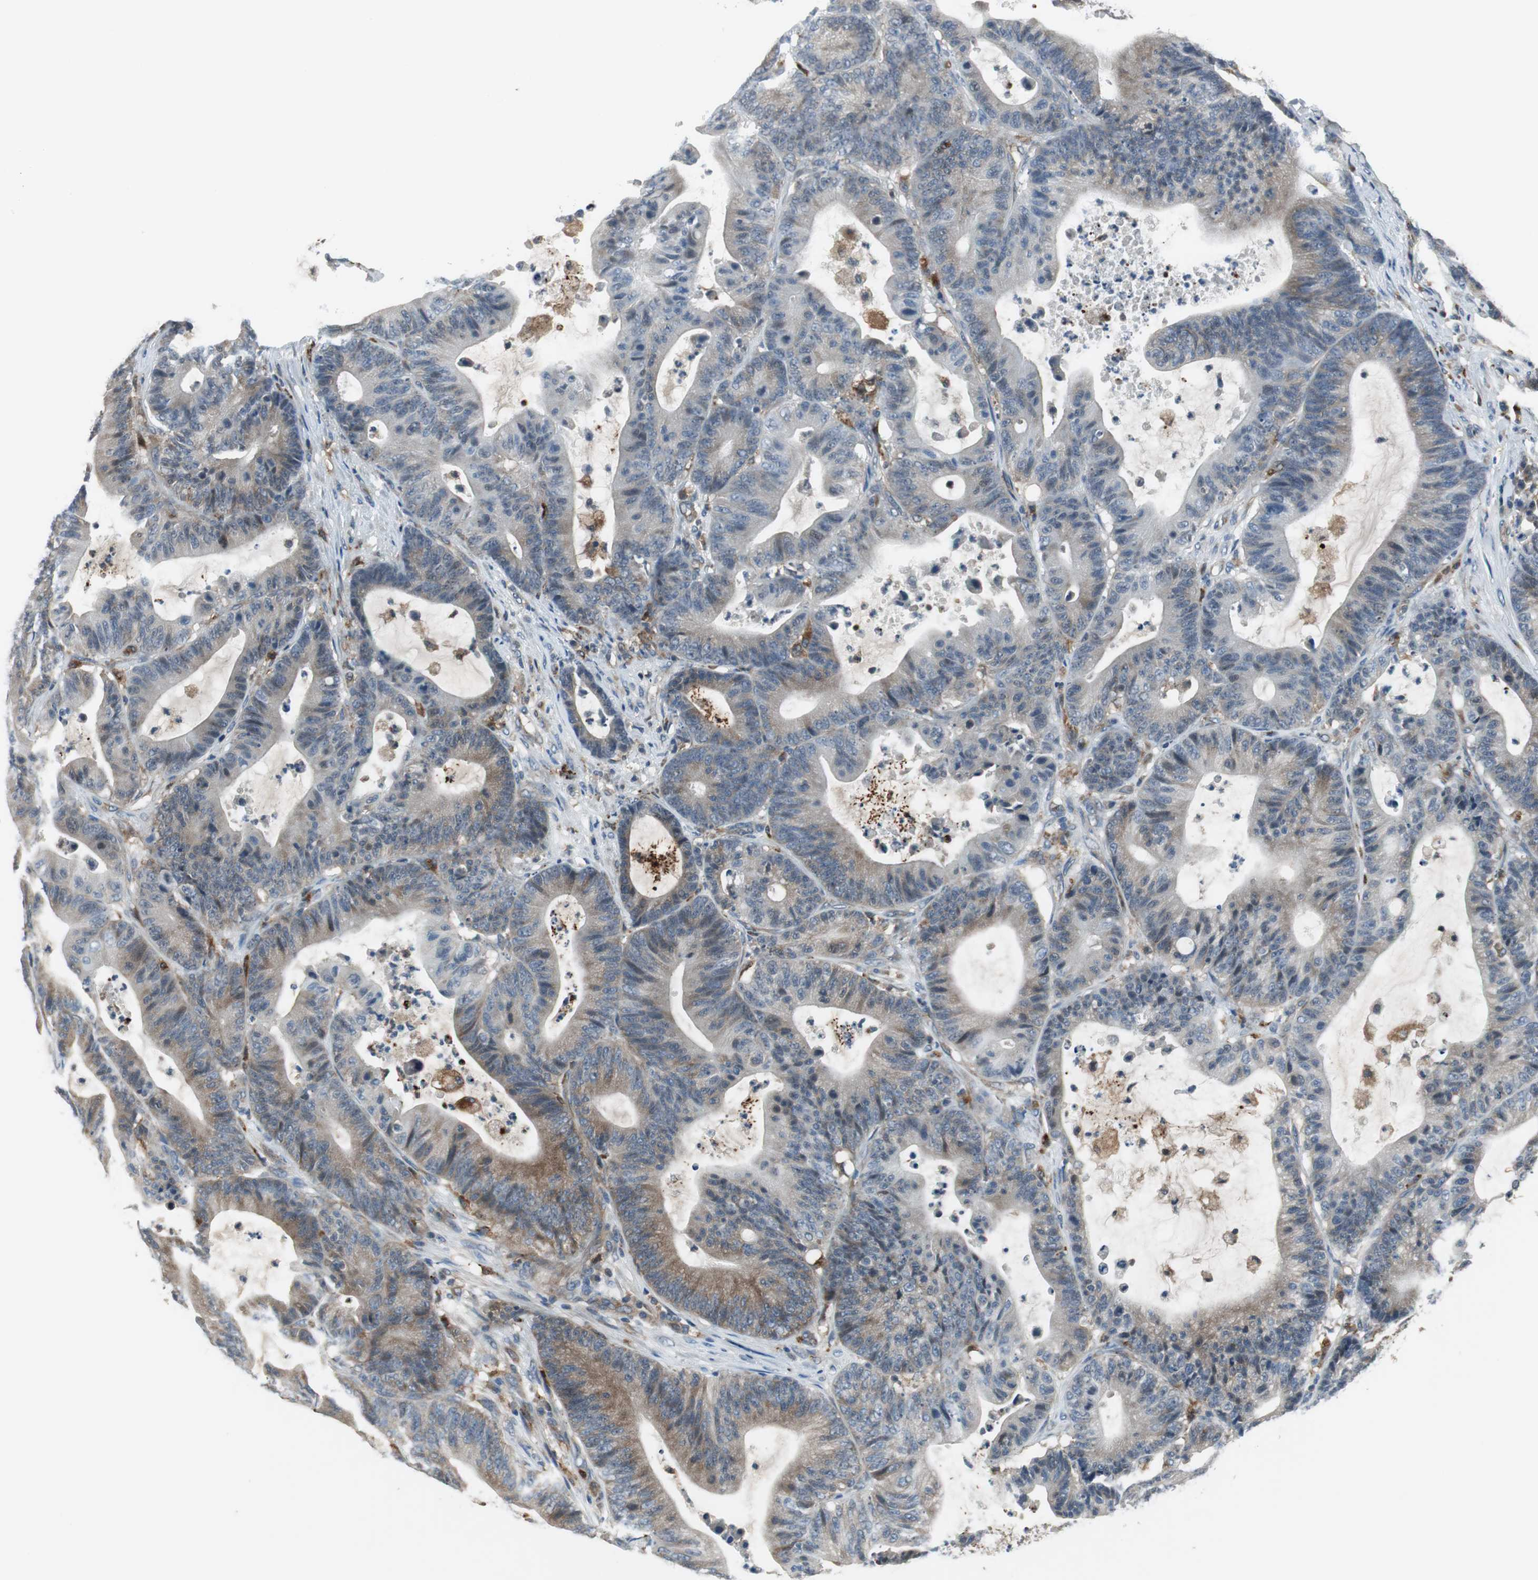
{"staining": {"intensity": "weak", "quantity": ">75%", "location": "cytoplasmic/membranous"}, "tissue": "colorectal cancer", "cell_type": "Tumor cells", "image_type": "cancer", "snomed": [{"axis": "morphology", "description": "Adenocarcinoma, NOS"}, {"axis": "topography", "description": "Colon"}], "caption": "Immunohistochemical staining of colorectal adenocarcinoma demonstrates low levels of weak cytoplasmic/membranous staining in approximately >75% of tumor cells.", "gene": "NCK1", "patient": {"sex": "female", "age": 84}}